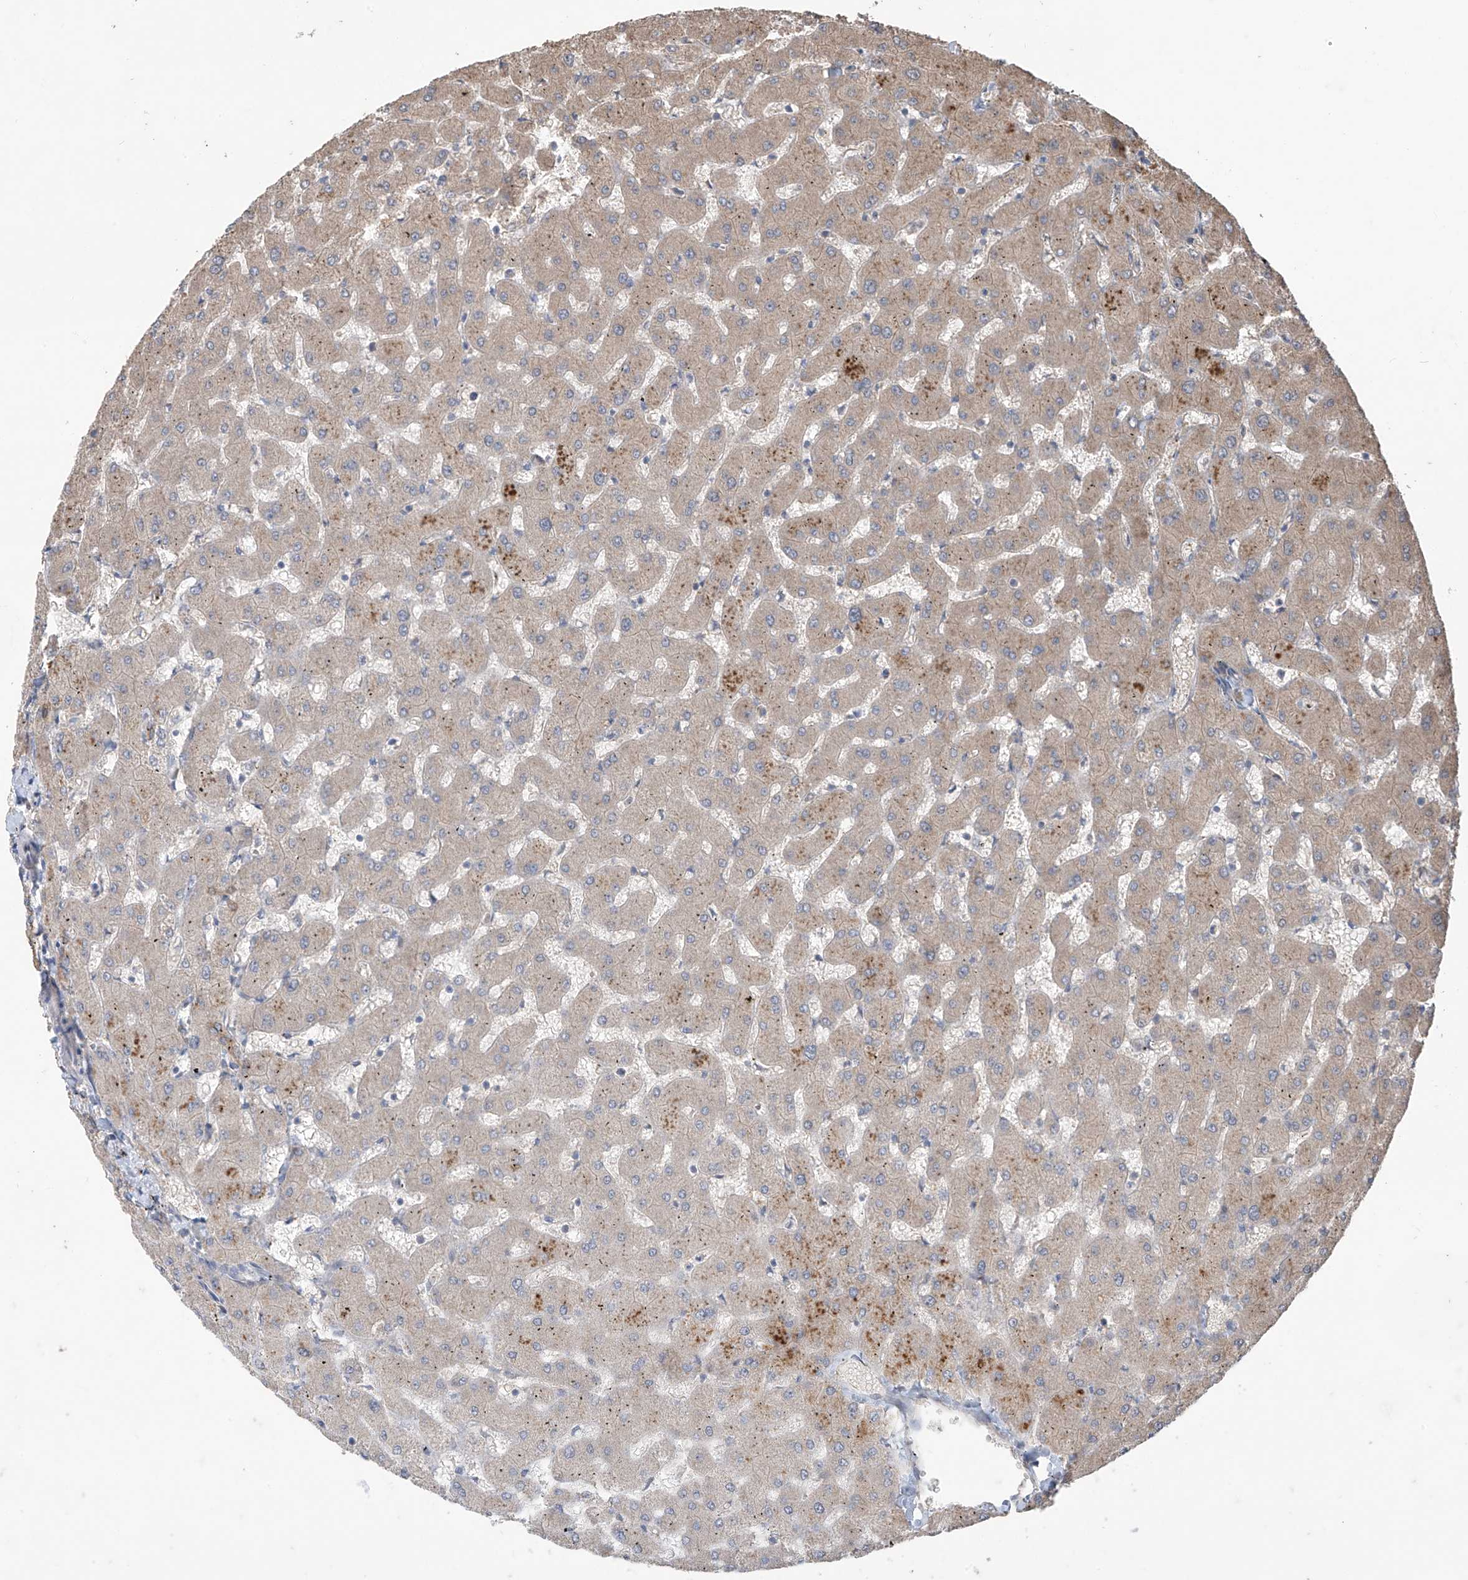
{"staining": {"intensity": "moderate", "quantity": ">75%", "location": "cytoplasmic/membranous"}, "tissue": "liver", "cell_type": "Cholangiocytes", "image_type": "normal", "snomed": [{"axis": "morphology", "description": "Normal tissue, NOS"}, {"axis": "topography", "description": "Liver"}], "caption": "A brown stain highlights moderate cytoplasmic/membranous staining of a protein in cholangiocytes of benign liver. (Stains: DAB (3,3'-diaminobenzidine) in brown, nuclei in blue, Microscopy: brightfield microscopy at high magnification).", "gene": "AGBL5", "patient": {"sex": "female", "age": 63}}